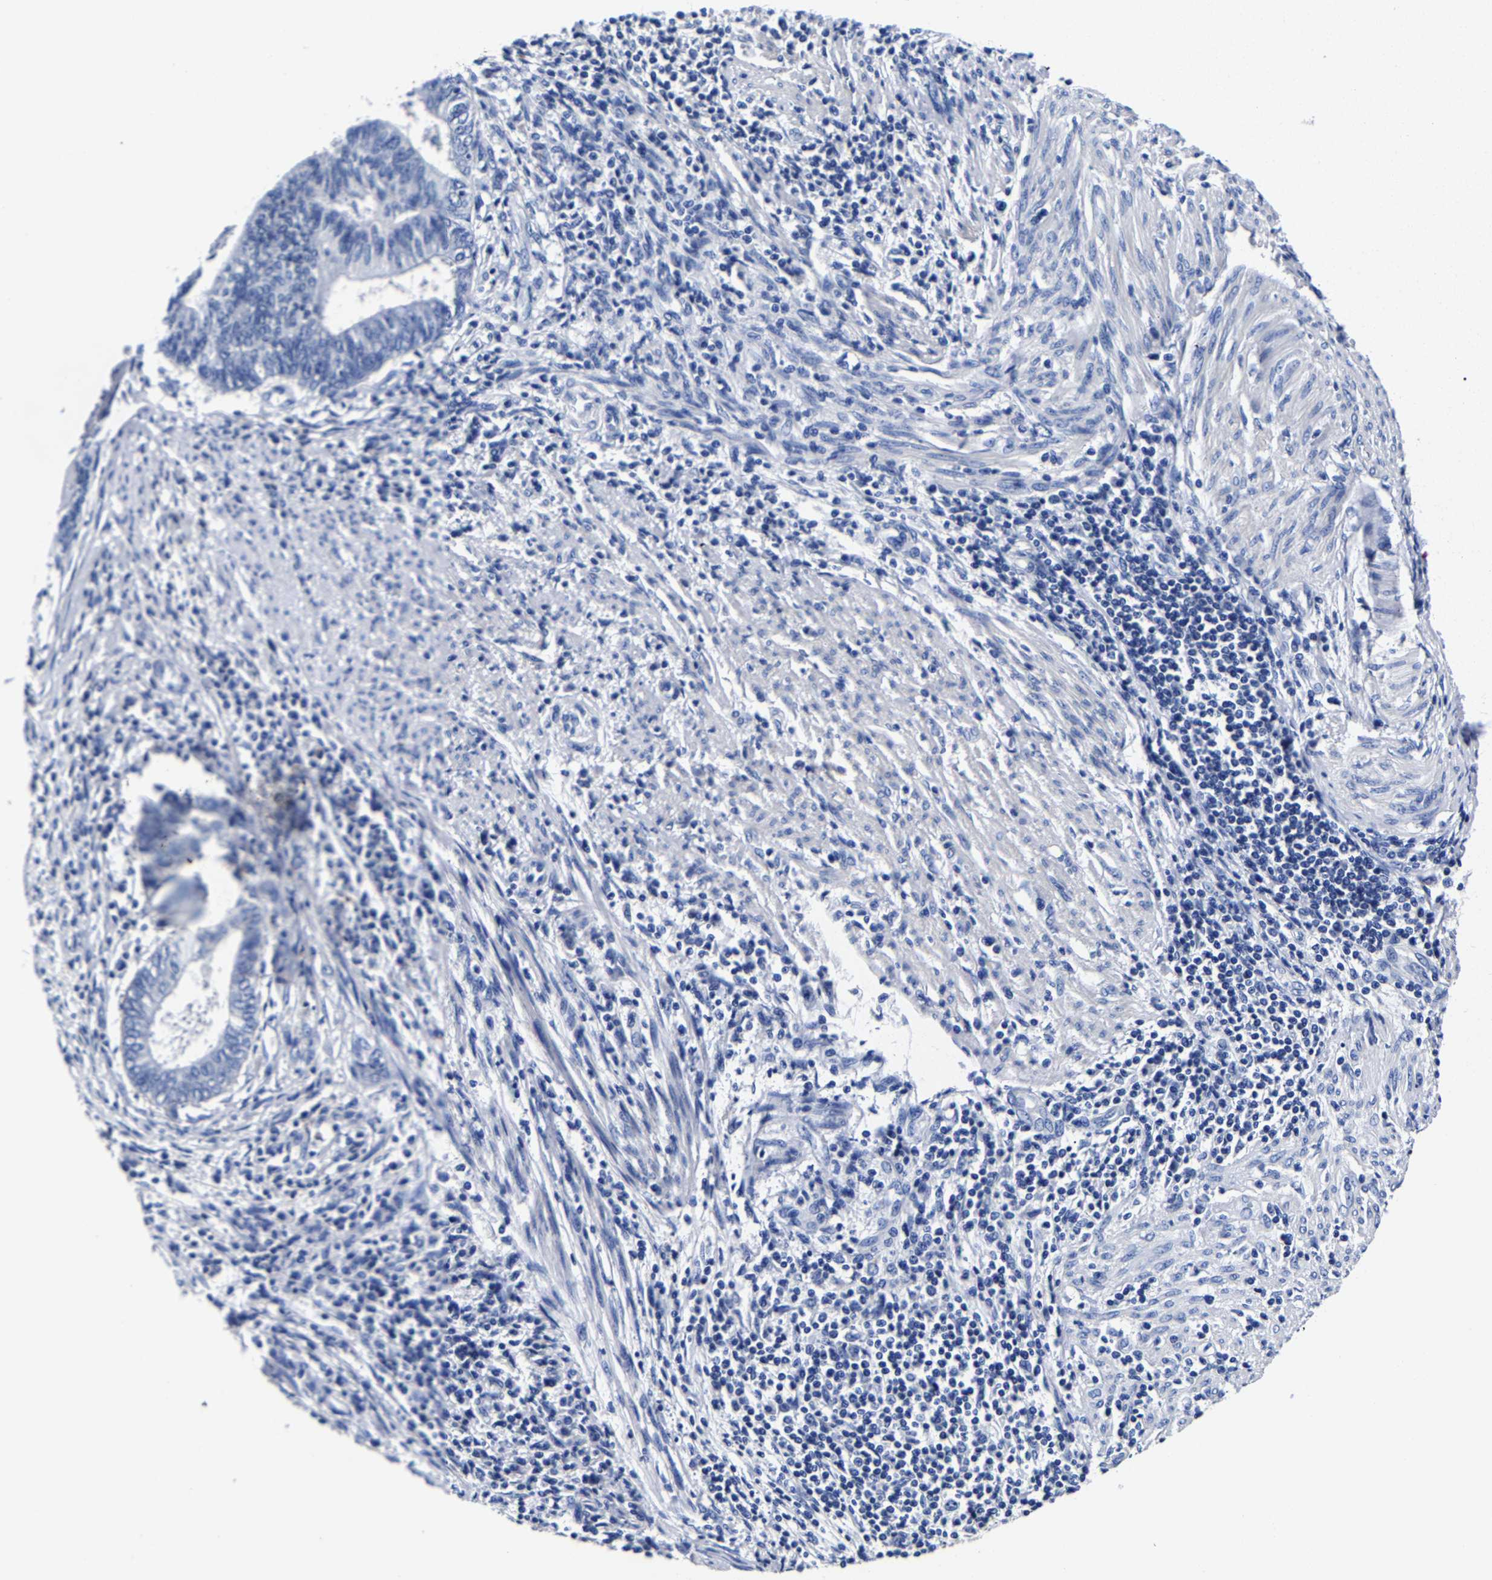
{"staining": {"intensity": "negative", "quantity": "none", "location": "none"}, "tissue": "endometrial cancer", "cell_type": "Tumor cells", "image_type": "cancer", "snomed": [{"axis": "morphology", "description": "Adenocarcinoma, NOS"}, {"axis": "topography", "description": "Uterus"}, {"axis": "topography", "description": "Endometrium"}], "caption": "Immunohistochemistry micrograph of endometrial cancer stained for a protein (brown), which exhibits no expression in tumor cells. The staining is performed using DAB brown chromogen with nuclei counter-stained in using hematoxylin.", "gene": "CPA2", "patient": {"sex": "female", "age": 70}}